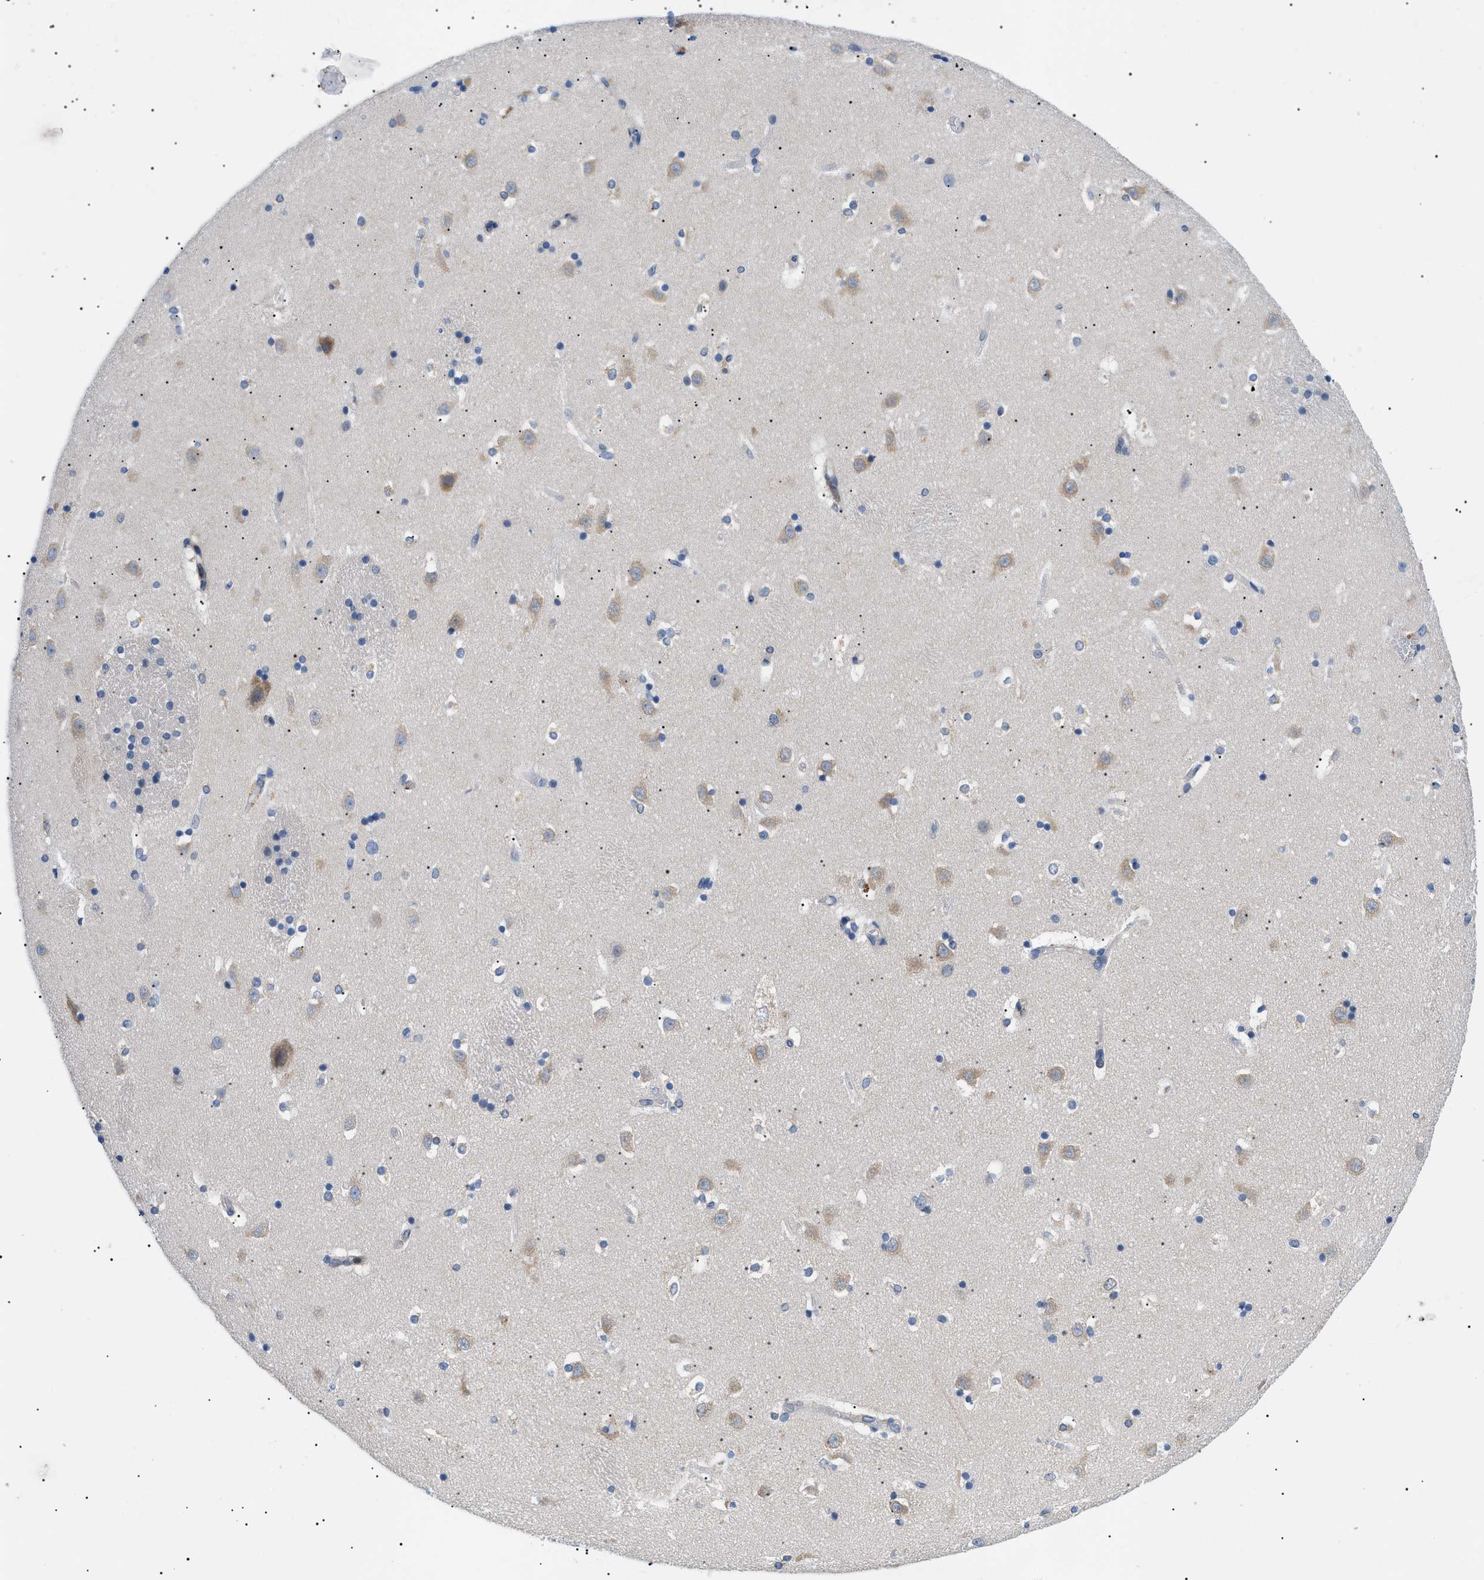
{"staining": {"intensity": "negative", "quantity": "none", "location": "none"}, "tissue": "caudate", "cell_type": "Glial cells", "image_type": "normal", "snomed": [{"axis": "morphology", "description": "Normal tissue, NOS"}, {"axis": "topography", "description": "Lateral ventricle wall"}], "caption": "The histopathology image displays no significant expression in glial cells of caudate.", "gene": "DERL1", "patient": {"sex": "male", "age": 45}}